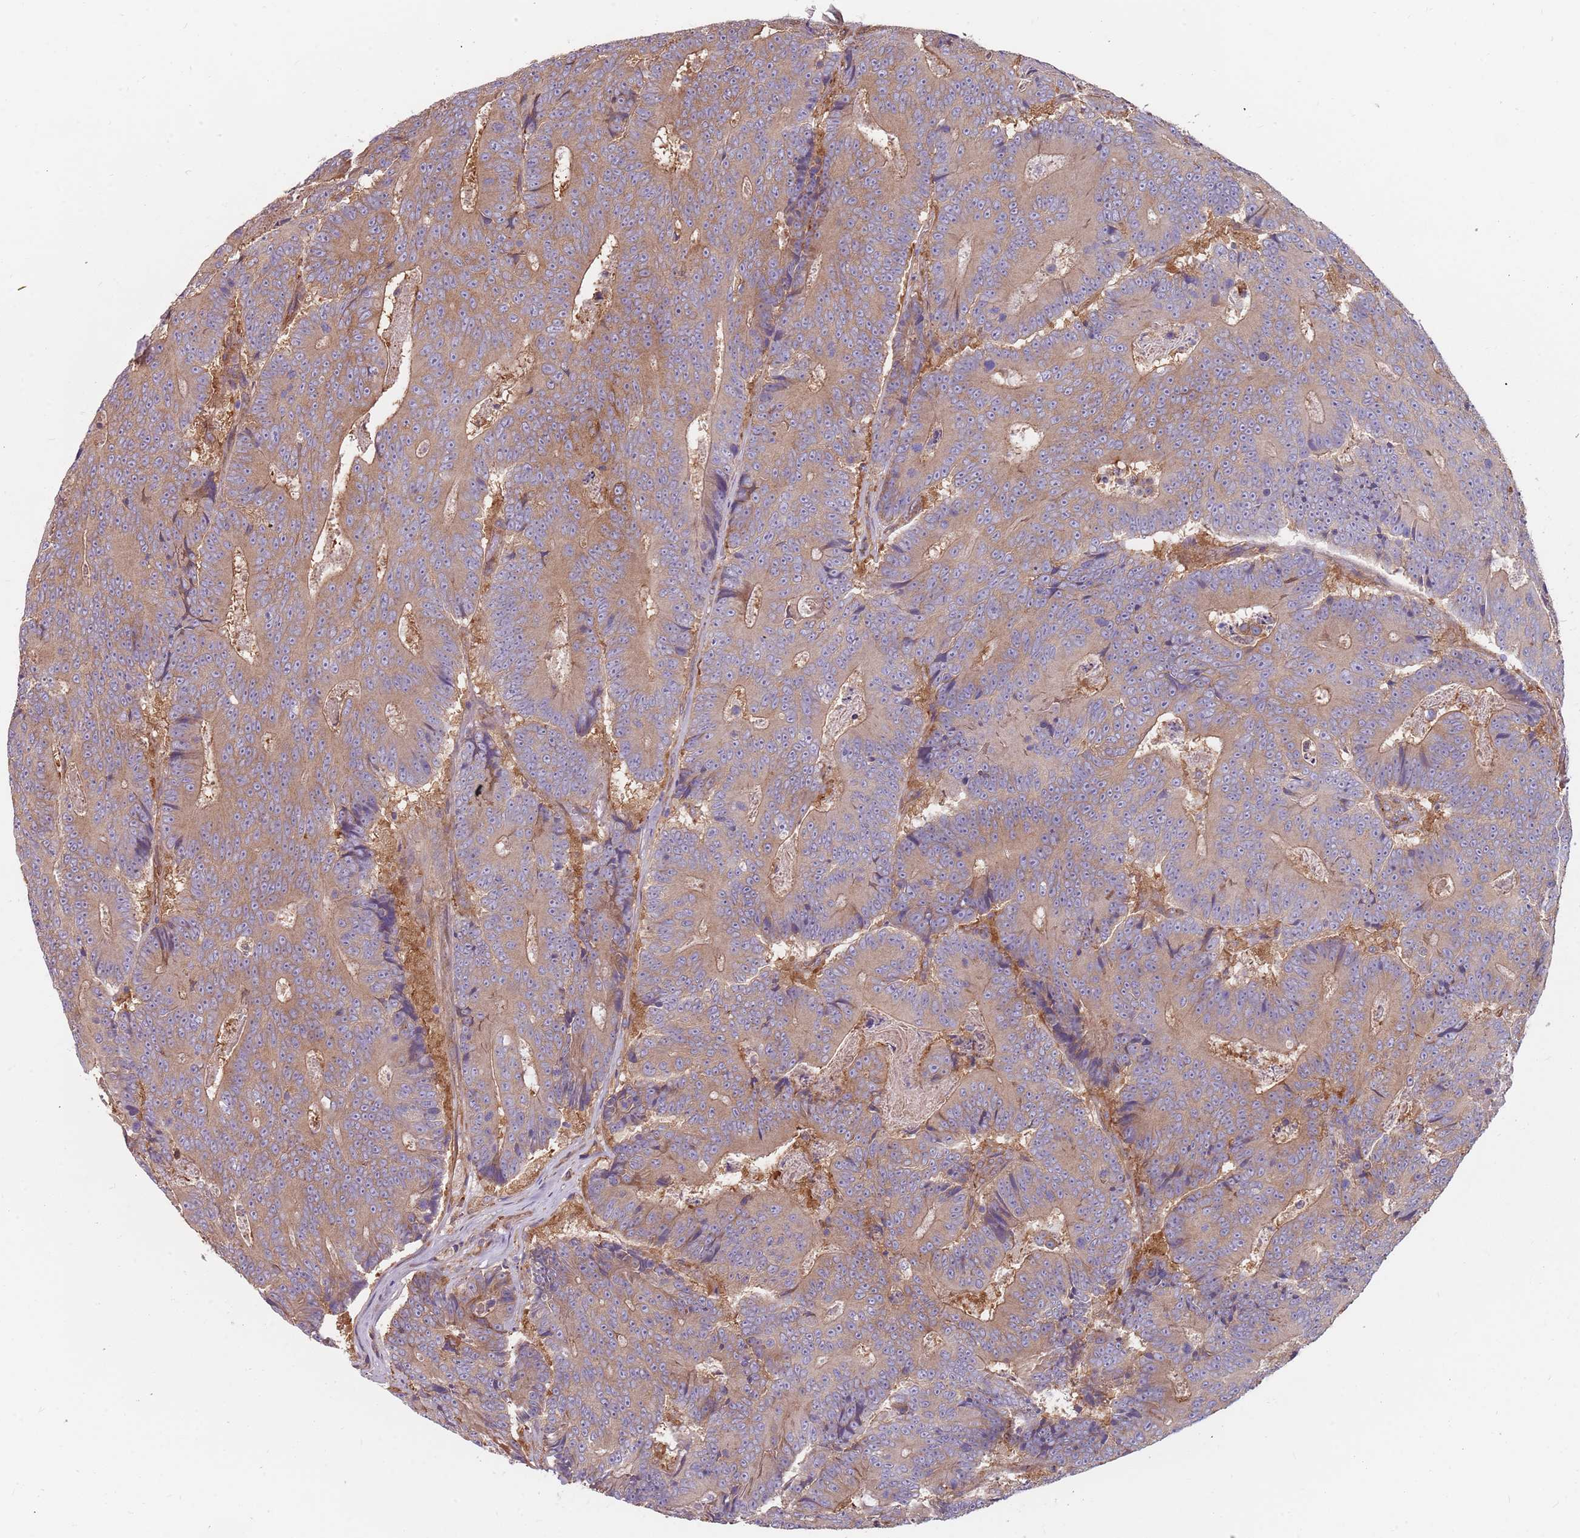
{"staining": {"intensity": "weak", "quantity": ">75%", "location": "cytoplasmic/membranous"}, "tissue": "colorectal cancer", "cell_type": "Tumor cells", "image_type": "cancer", "snomed": [{"axis": "morphology", "description": "Adenocarcinoma, NOS"}, {"axis": "topography", "description": "Colon"}], "caption": "Human colorectal cancer (adenocarcinoma) stained with a protein marker exhibits weak staining in tumor cells.", "gene": "SPDL1", "patient": {"sex": "male", "age": 83}}